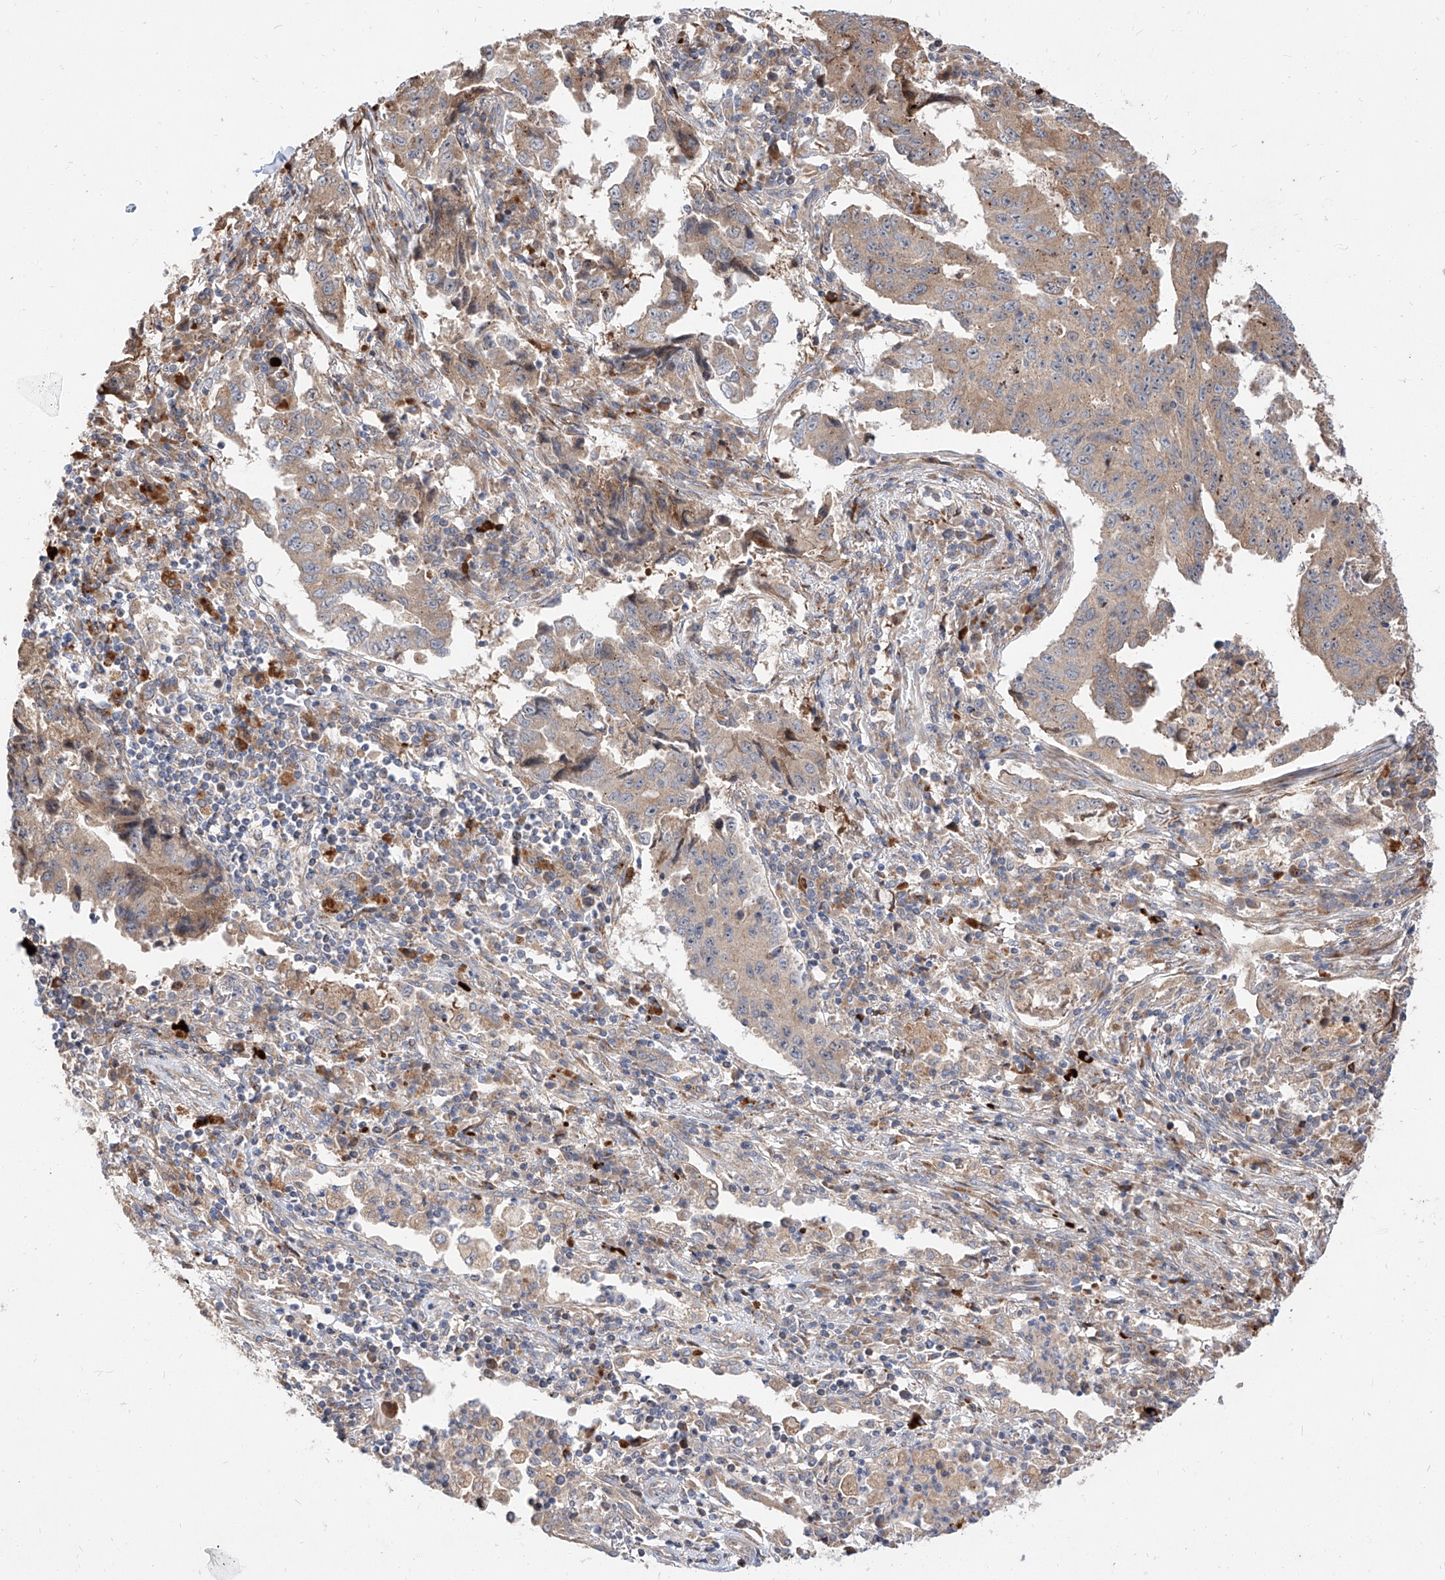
{"staining": {"intensity": "weak", "quantity": "<25%", "location": "cytoplasmic/membranous"}, "tissue": "lung cancer", "cell_type": "Tumor cells", "image_type": "cancer", "snomed": [{"axis": "morphology", "description": "Adenocarcinoma, NOS"}, {"axis": "topography", "description": "Lung"}], "caption": "Adenocarcinoma (lung) stained for a protein using immunohistochemistry shows no expression tumor cells.", "gene": "DIRAS3", "patient": {"sex": "female", "age": 51}}